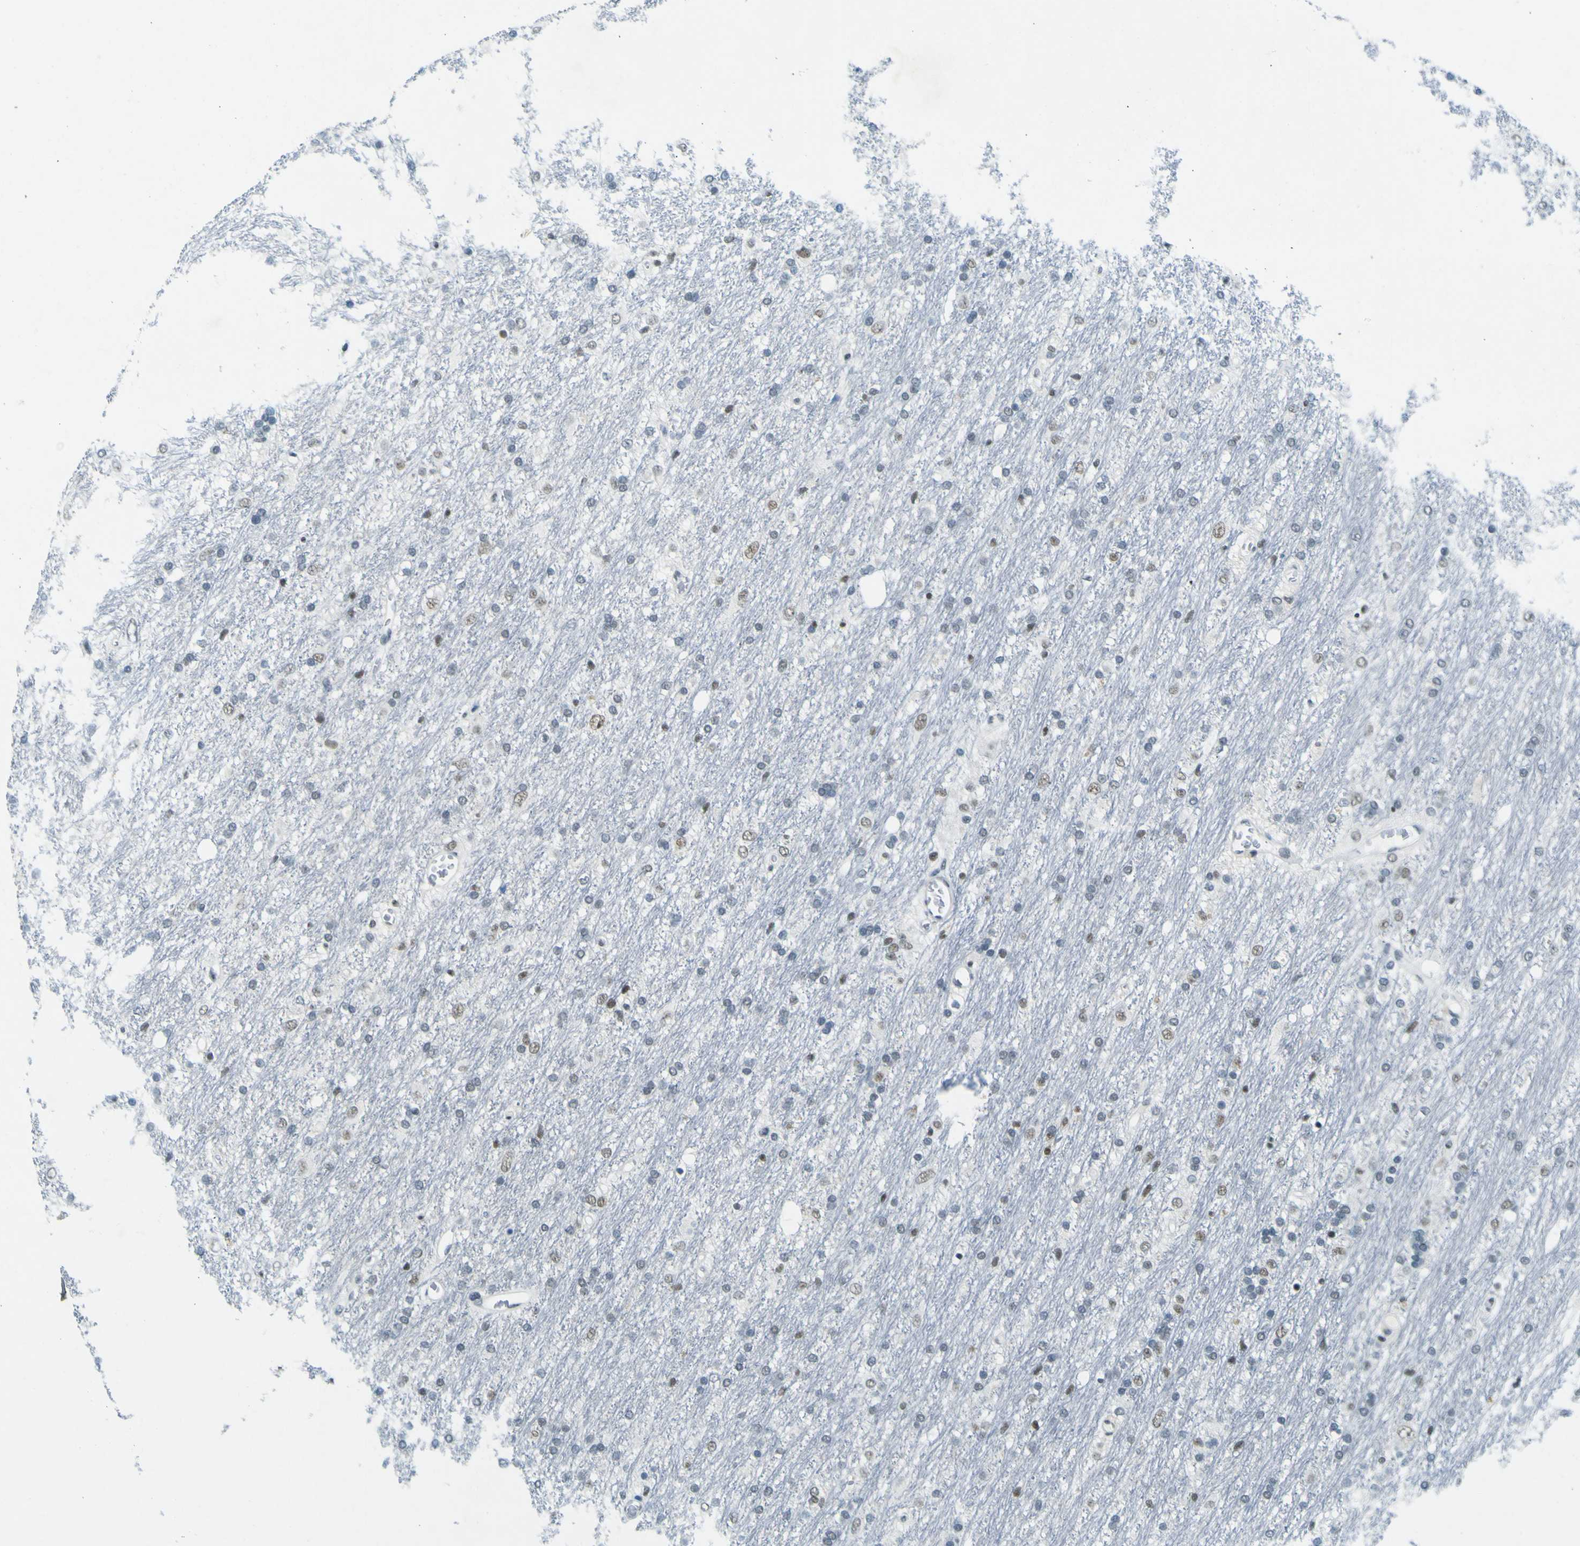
{"staining": {"intensity": "weak", "quantity": "25%-75%", "location": "nuclear"}, "tissue": "glioma", "cell_type": "Tumor cells", "image_type": "cancer", "snomed": [{"axis": "morphology", "description": "Glioma, malignant, Low grade"}, {"axis": "topography", "description": "Brain"}], "caption": "Protein expression analysis of human malignant low-grade glioma reveals weak nuclear staining in about 25%-75% of tumor cells.", "gene": "CEBPG", "patient": {"sex": "male", "age": 77}}